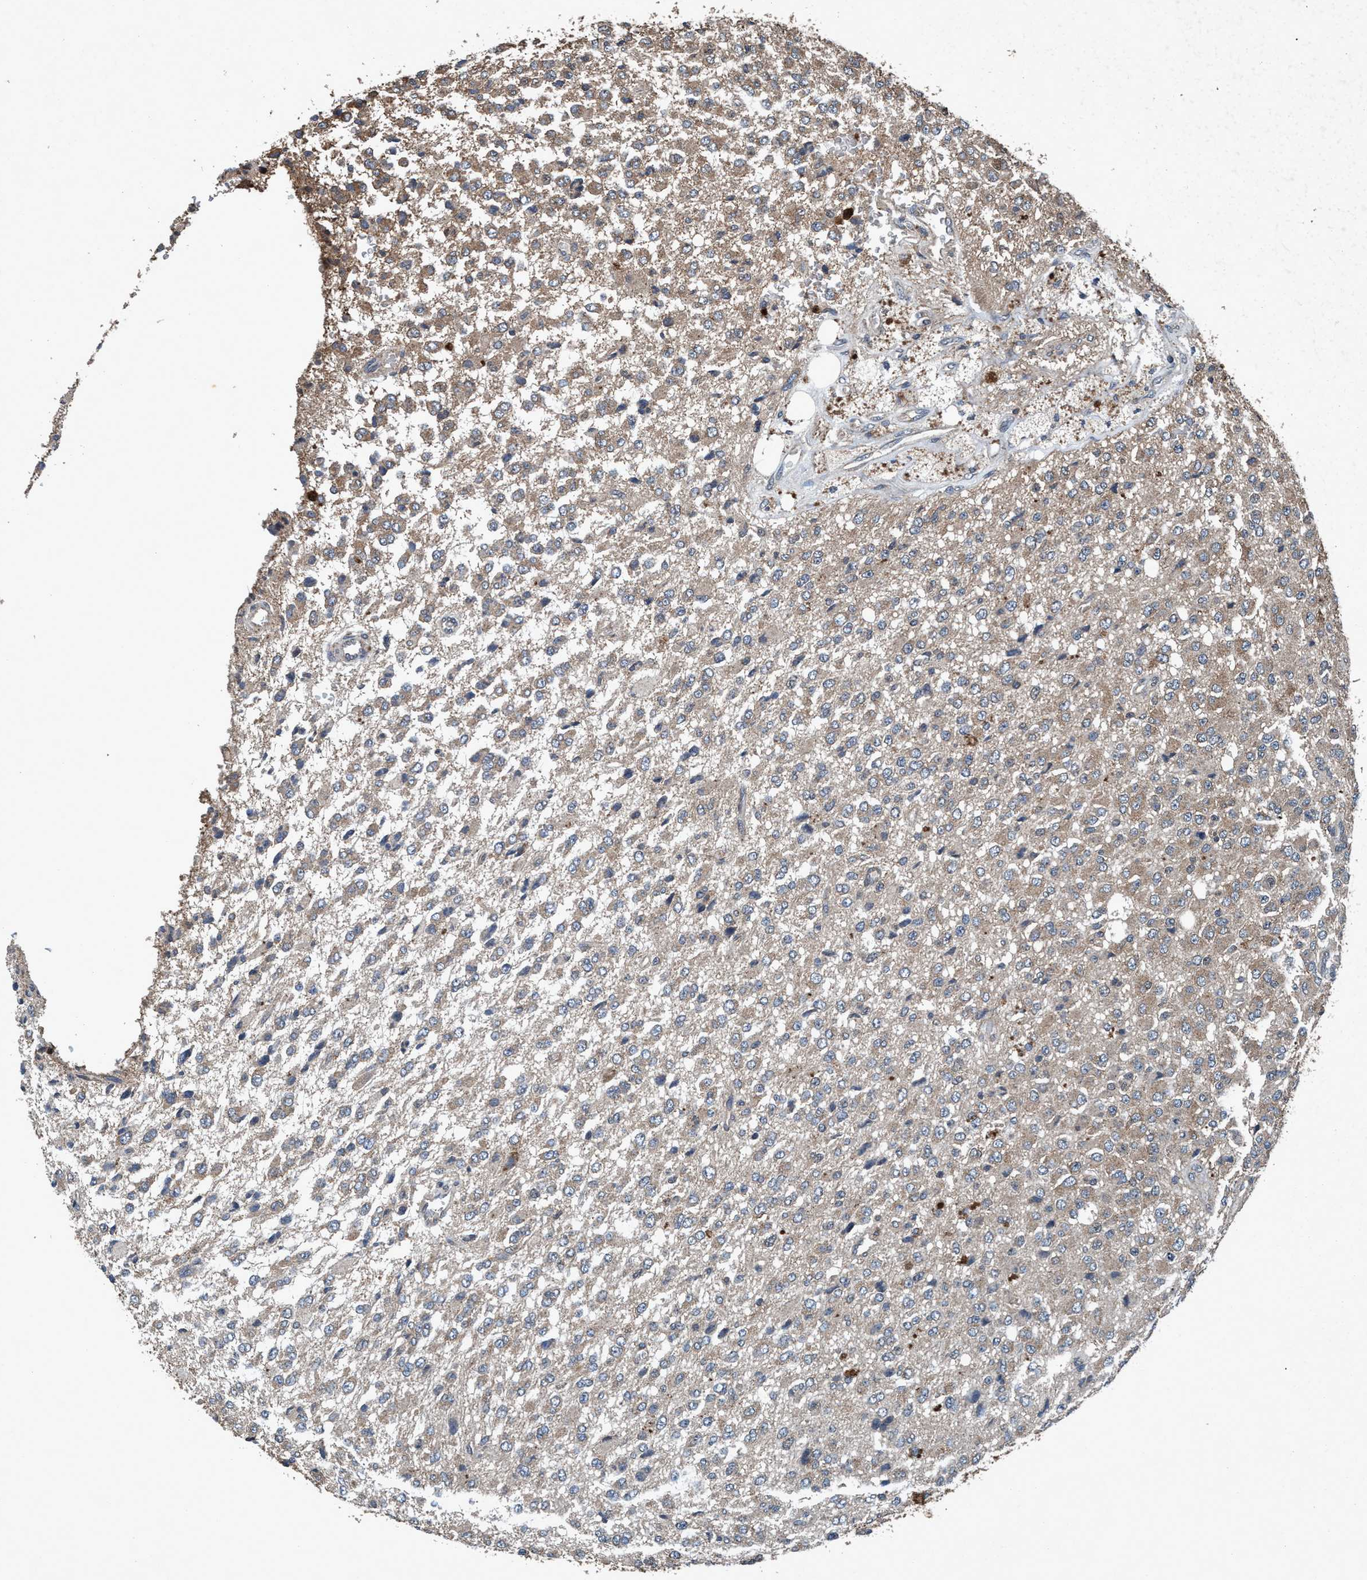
{"staining": {"intensity": "weak", "quantity": "25%-75%", "location": "cytoplasmic/membranous"}, "tissue": "glioma", "cell_type": "Tumor cells", "image_type": "cancer", "snomed": [{"axis": "morphology", "description": "Glioma, malignant, High grade"}, {"axis": "topography", "description": "pancreas cauda"}], "caption": "Tumor cells exhibit weak cytoplasmic/membranous expression in approximately 25%-75% of cells in malignant glioma (high-grade).", "gene": "AKT1S1", "patient": {"sex": "male", "age": 60}}